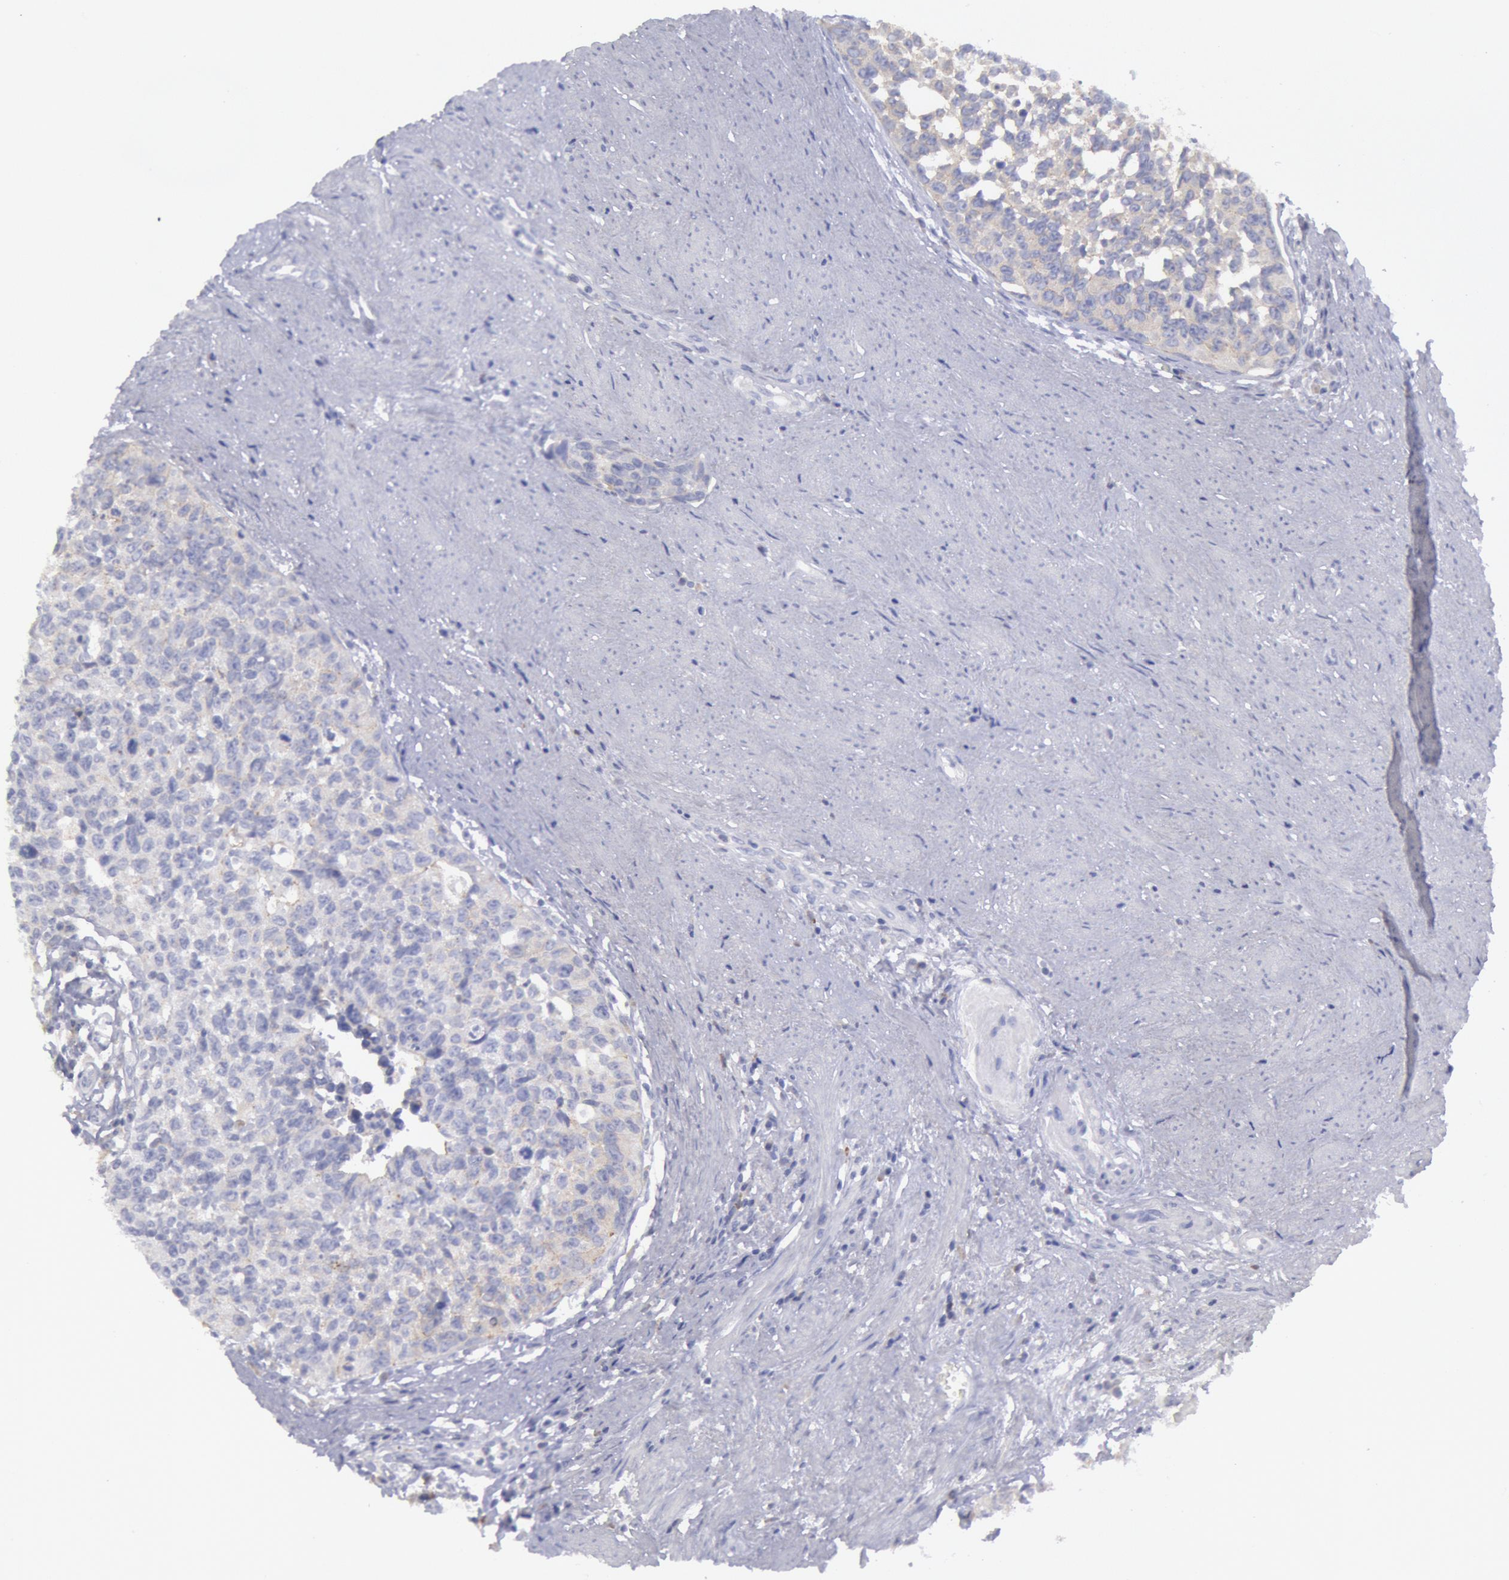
{"staining": {"intensity": "negative", "quantity": "none", "location": "none"}, "tissue": "urothelial cancer", "cell_type": "Tumor cells", "image_type": "cancer", "snomed": [{"axis": "morphology", "description": "Urothelial carcinoma, High grade"}, {"axis": "topography", "description": "Urinary bladder"}], "caption": "An image of urothelial carcinoma (high-grade) stained for a protein reveals no brown staining in tumor cells.", "gene": "MYH7", "patient": {"sex": "male", "age": 81}}